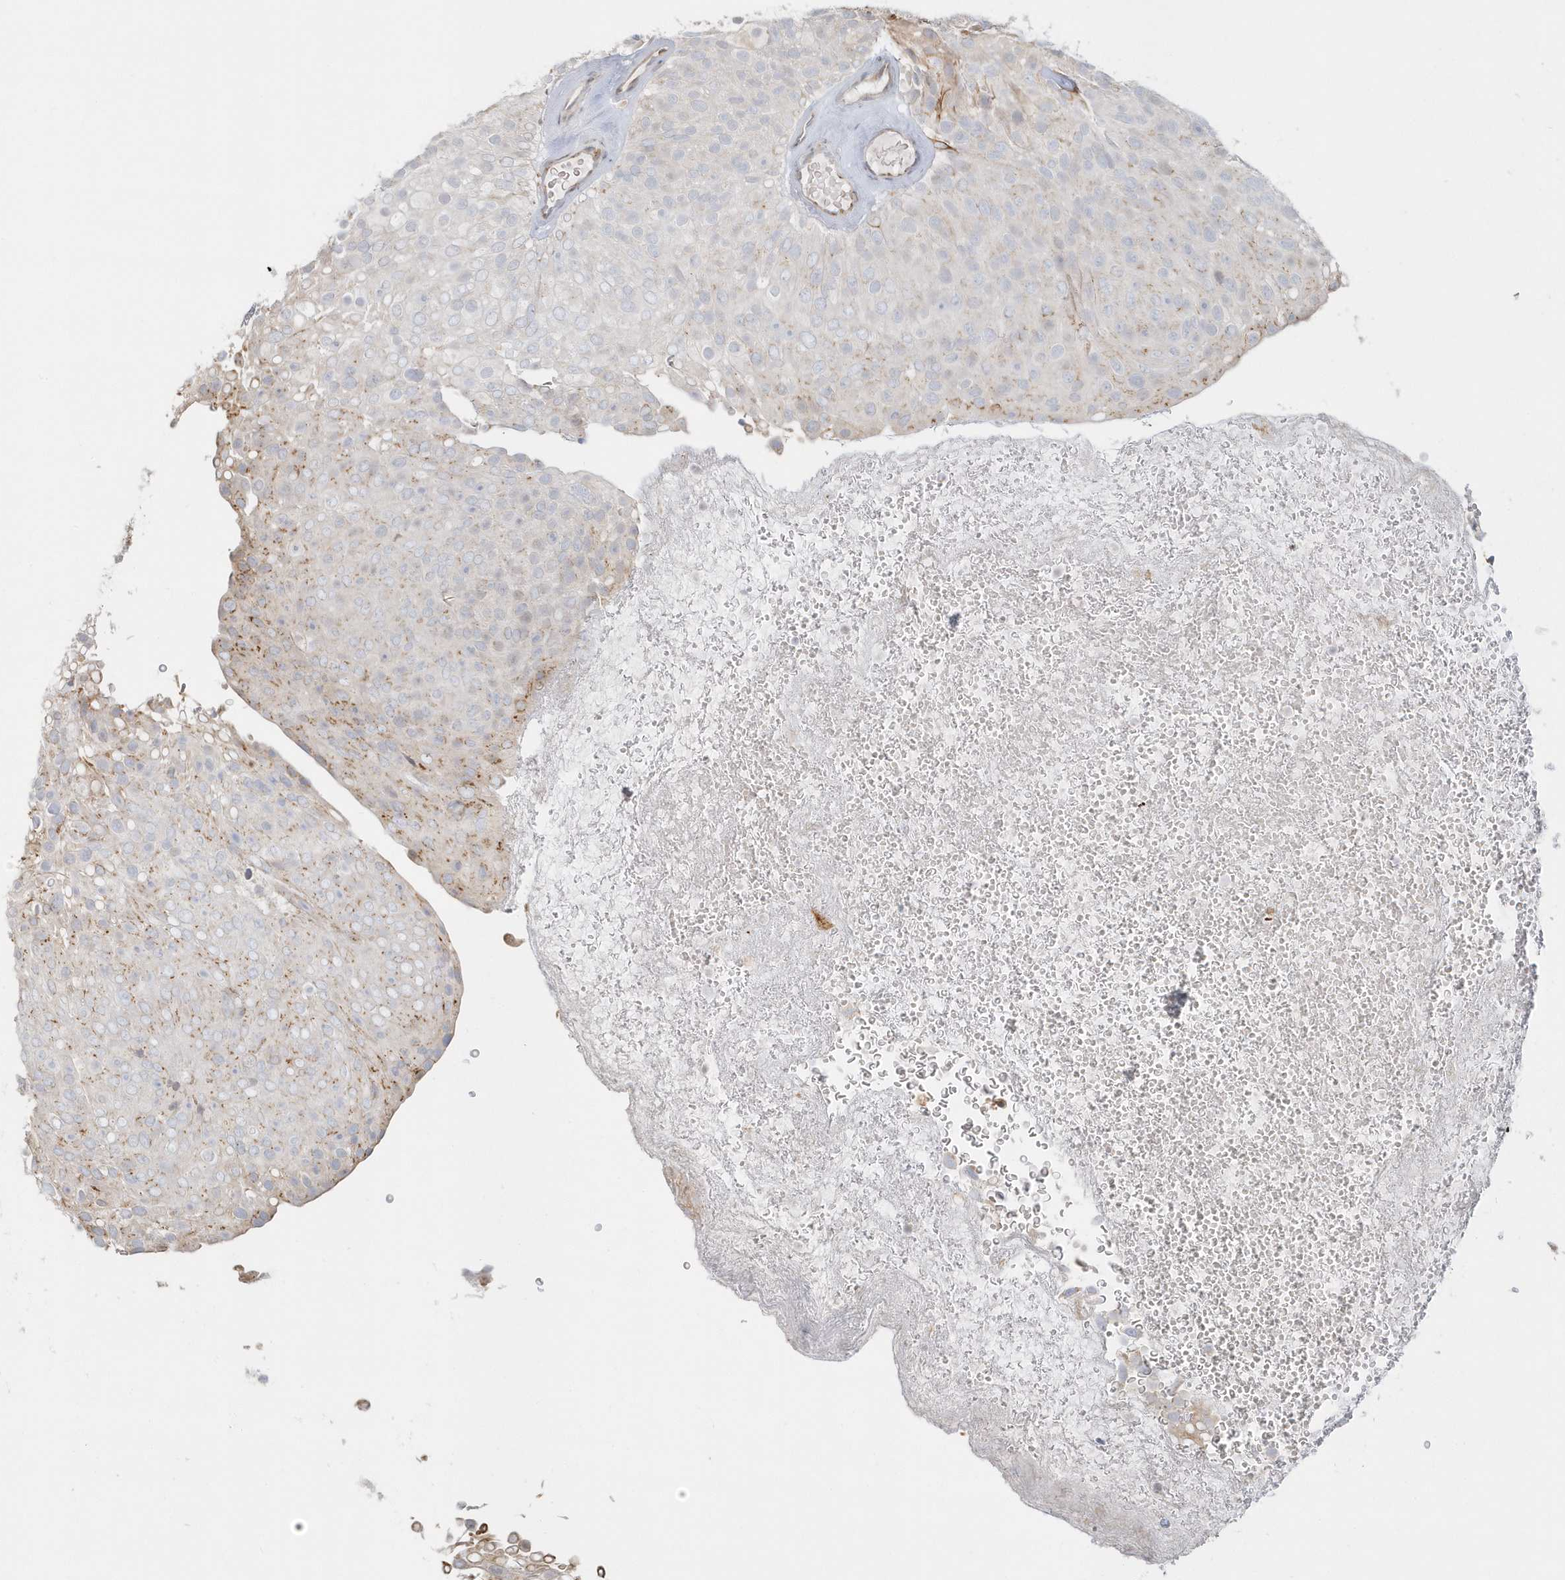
{"staining": {"intensity": "weak", "quantity": "<25%", "location": "cytoplasmic/membranous"}, "tissue": "urothelial cancer", "cell_type": "Tumor cells", "image_type": "cancer", "snomed": [{"axis": "morphology", "description": "Urothelial carcinoma, Low grade"}, {"axis": "topography", "description": "Urinary bladder"}], "caption": "Tumor cells show no significant protein staining in urothelial cancer. Nuclei are stained in blue.", "gene": "DHFR", "patient": {"sex": "male", "age": 78}}